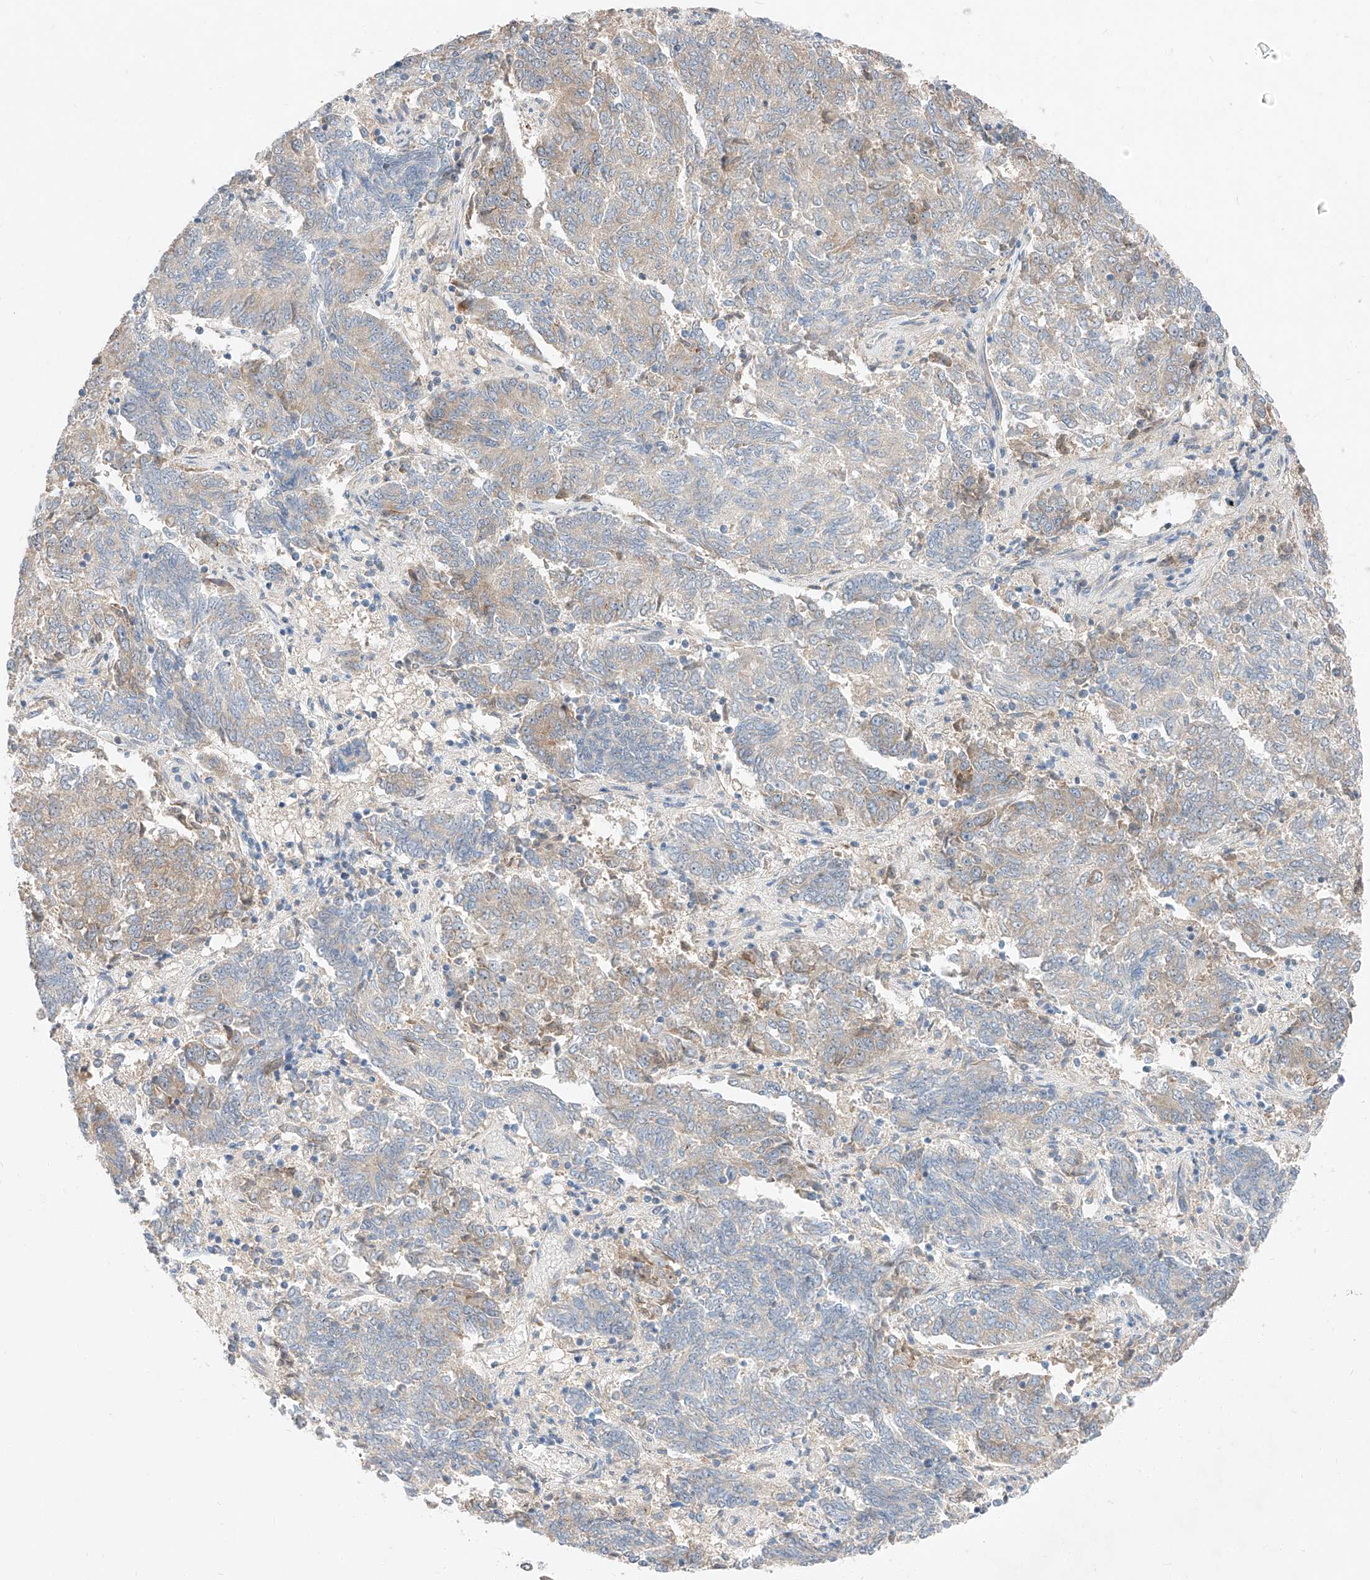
{"staining": {"intensity": "weak", "quantity": "25%-75%", "location": "cytoplasmic/membranous"}, "tissue": "endometrial cancer", "cell_type": "Tumor cells", "image_type": "cancer", "snomed": [{"axis": "morphology", "description": "Adenocarcinoma, NOS"}, {"axis": "topography", "description": "Endometrium"}], "caption": "This photomicrograph exhibits immunohistochemistry staining of human endometrial cancer, with low weak cytoplasmic/membranous staining in approximately 25%-75% of tumor cells.", "gene": "RUSC1", "patient": {"sex": "female", "age": 80}}